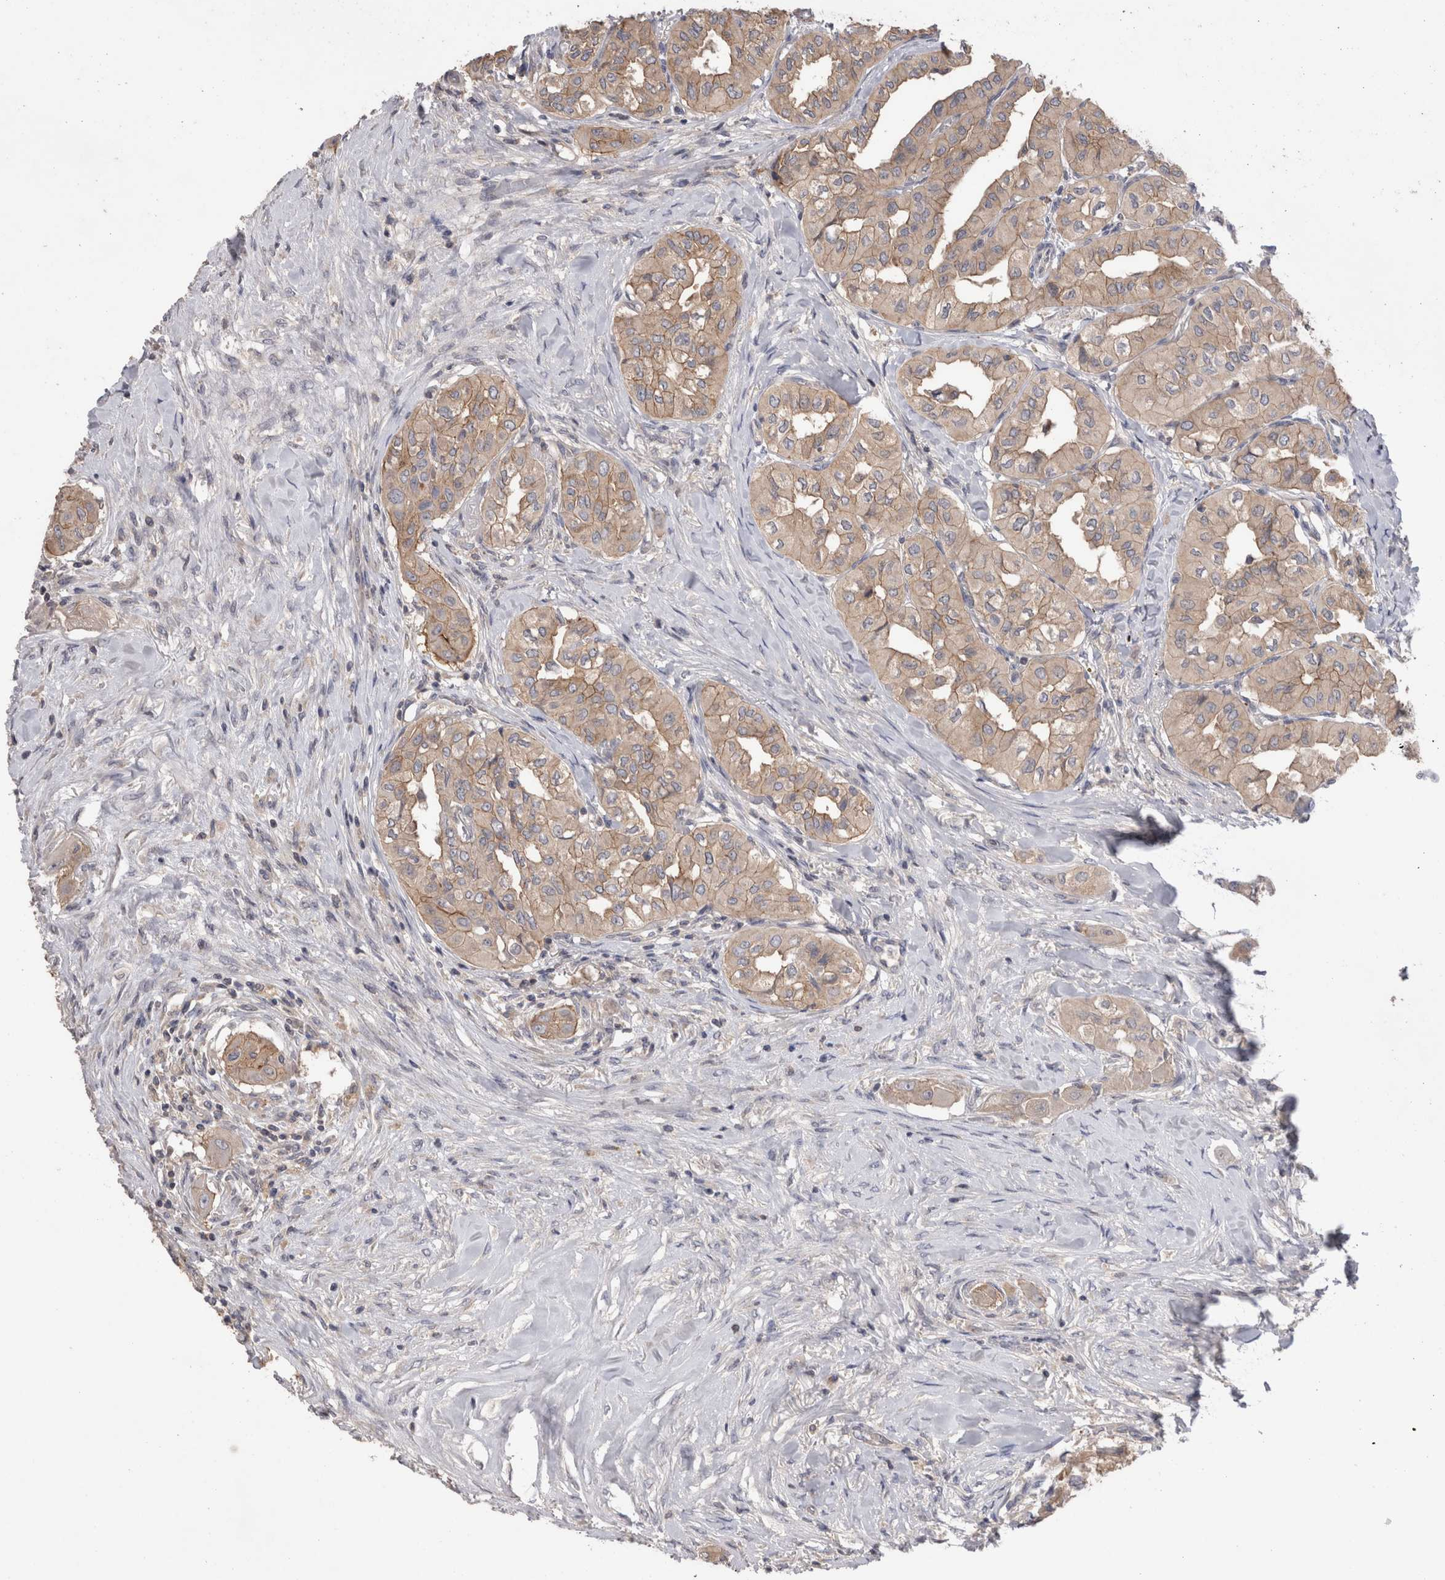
{"staining": {"intensity": "moderate", "quantity": ">75%", "location": "cytoplasmic/membranous"}, "tissue": "thyroid cancer", "cell_type": "Tumor cells", "image_type": "cancer", "snomed": [{"axis": "morphology", "description": "Papillary adenocarcinoma, NOS"}, {"axis": "topography", "description": "Thyroid gland"}], "caption": "Immunohistochemical staining of human papillary adenocarcinoma (thyroid) reveals medium levels of moderate cytoplasmic/membranous staining in approximately >75% of tumor cells. Nuclei are stained in blue.", "gene": "OTOR", "patient": {"sex": "female", "age": 59}}